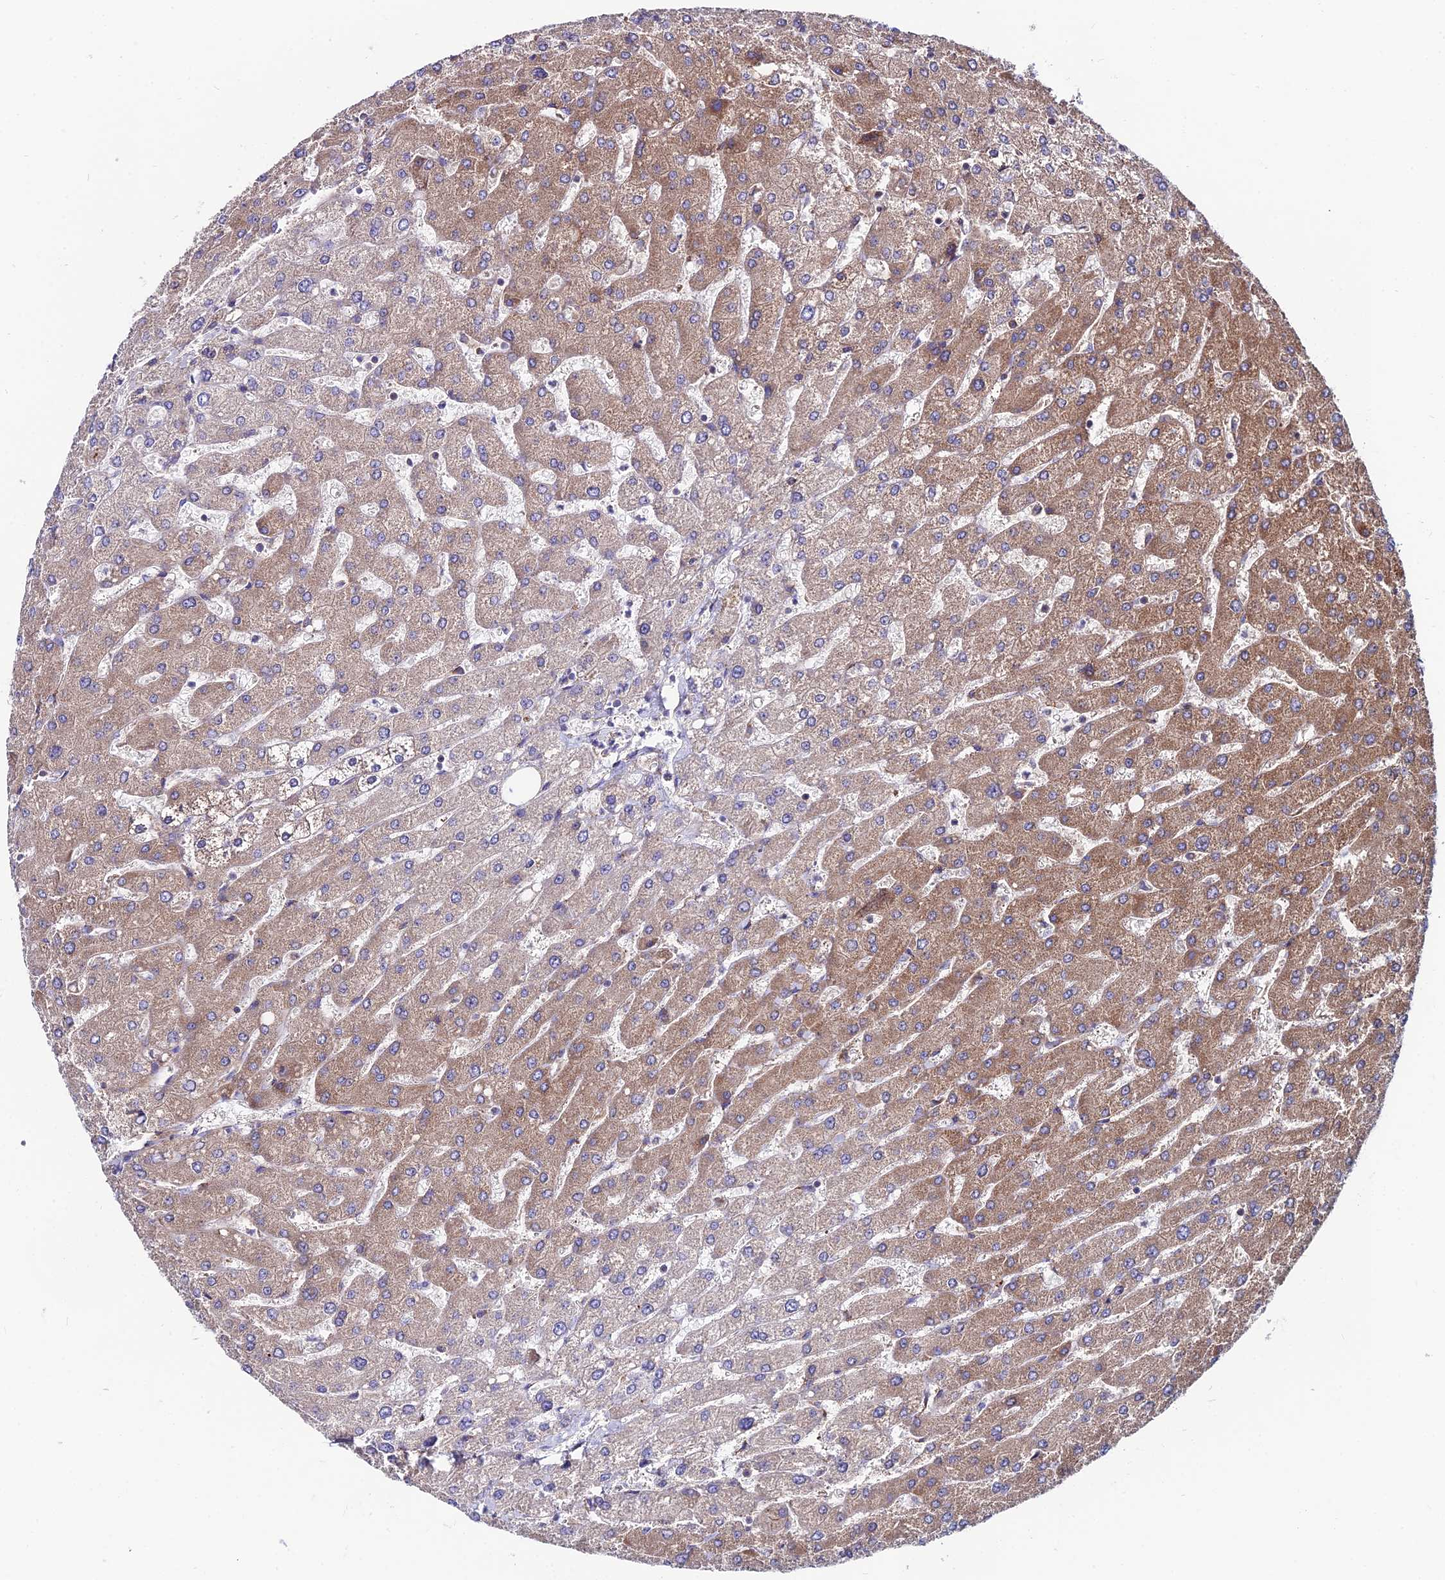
{"staining": {"intensity": "negative", "quantity": "none", "location": "none"}, "tissue": "liver", "cell_type": "Cholangiocytes", "image_type": "normal", "snomed": [{"axis": "morphology", "description": "Normal tissue, NOS"}, {"axis": "topography", "description": "Liver"}], "caption": "Immunohistochemical staining of normal liver demonstrates no significant staining in cholangiocytes. The staining is performed using DAB (3,3'-diaminobenzidine) brown chromogen with nuclei counter-stained in using hematoxylin.", "gene": "EIF3K", "patient": {"sex": "male", "age": 55}}